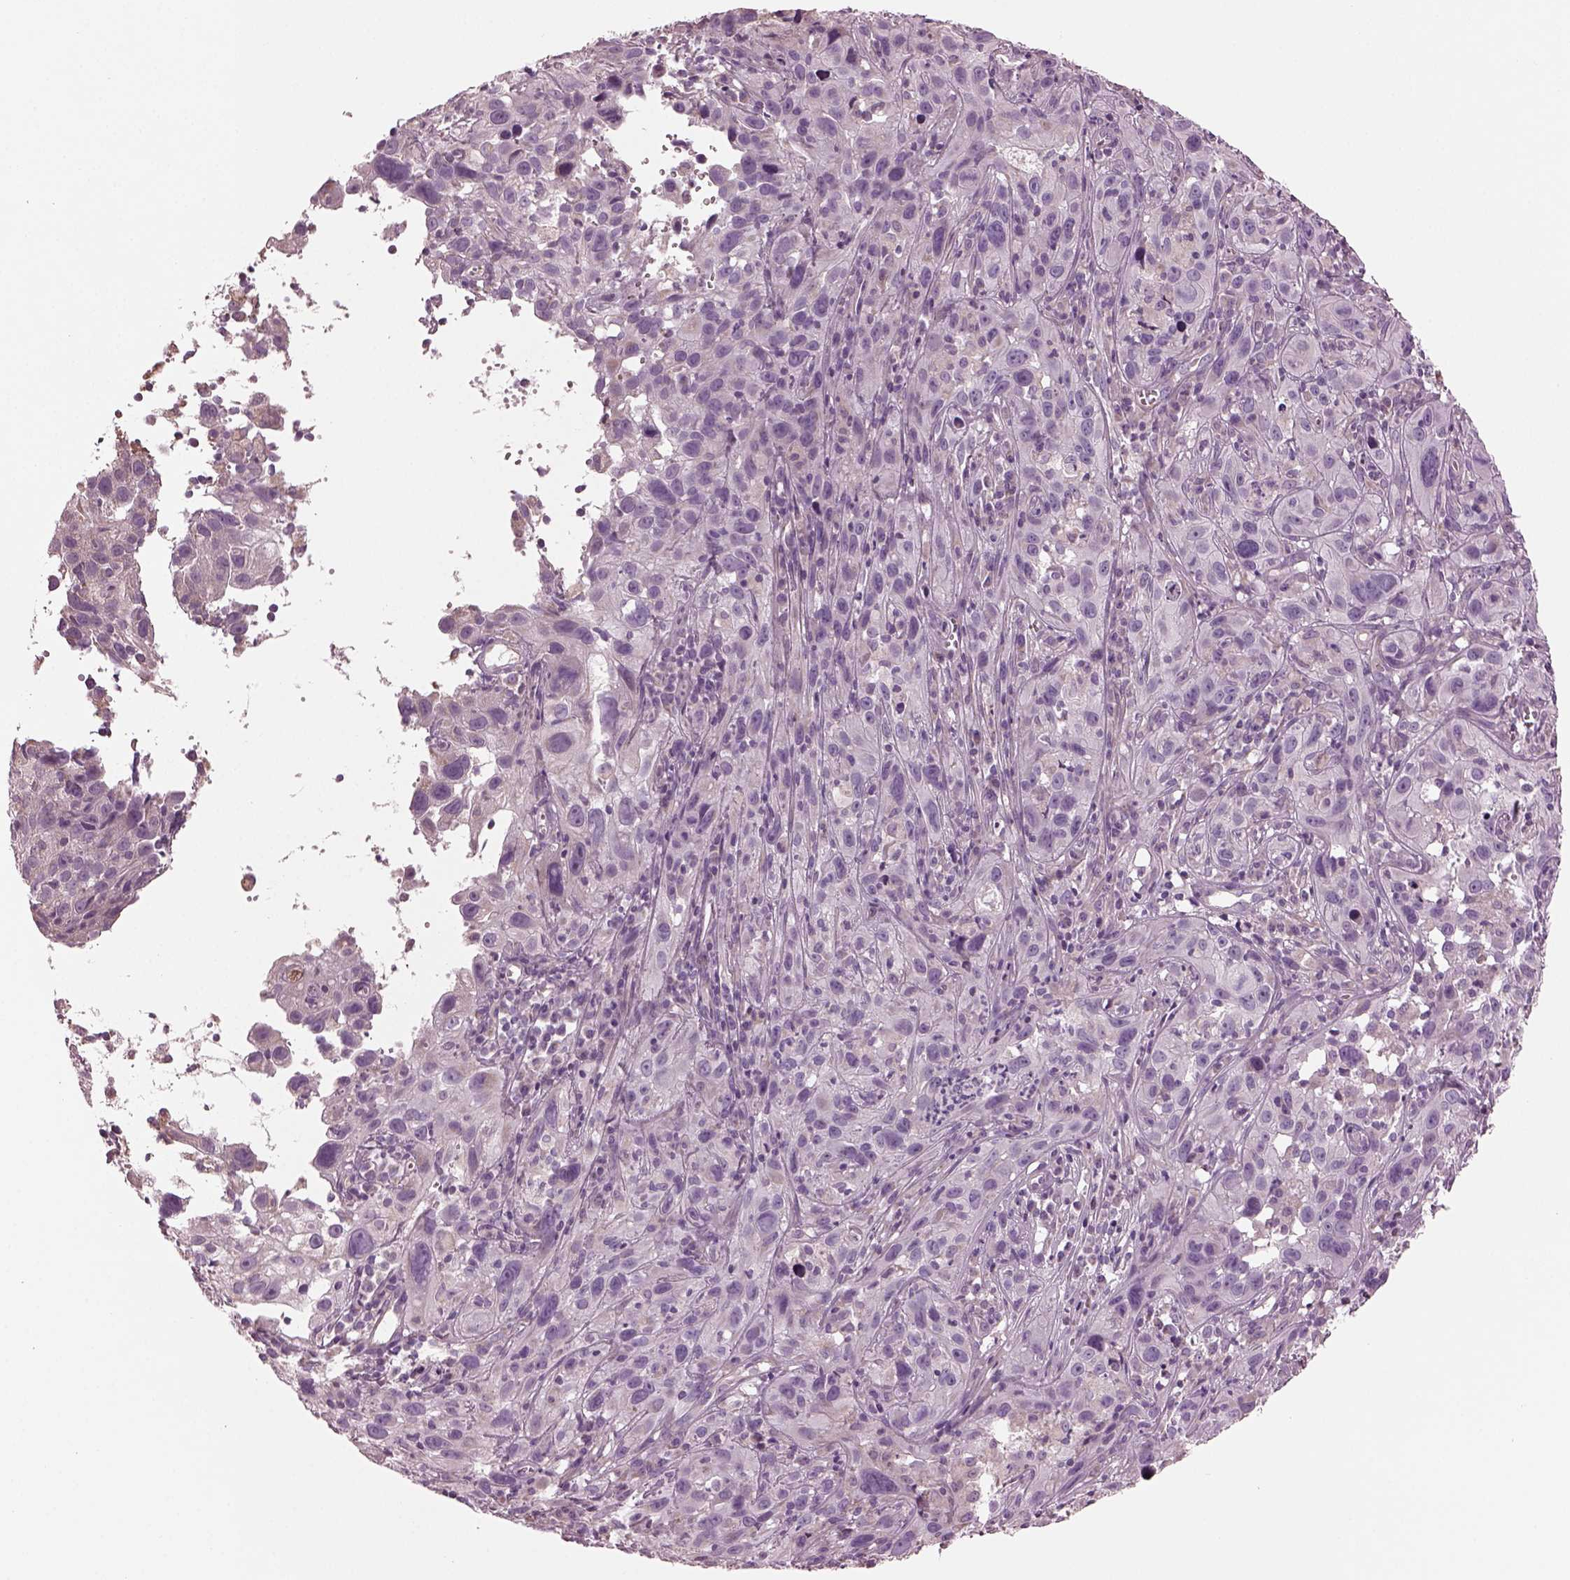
{"staining": {"intensity": "negative", "quantity": "none", "location": "none"}, "tissue": "cervical cancer", "cell_type": "Tumor cells", "image_type": "cancer", "snomed": [{"axis": "morphology", "description": "Squamous cell carcinoma, NOS"}, {"axis": "topography", "description": "Cervix"}], "caption": "Immunohistochemical staining of human cervical squamous cell carcinoma demonstrates no significant staining in tumor cells. (Immunohistochemistry, brightfield microscopy, high magnification).", "gene": "SPATA7", "patient": {"sex": "female", "age": 37}}